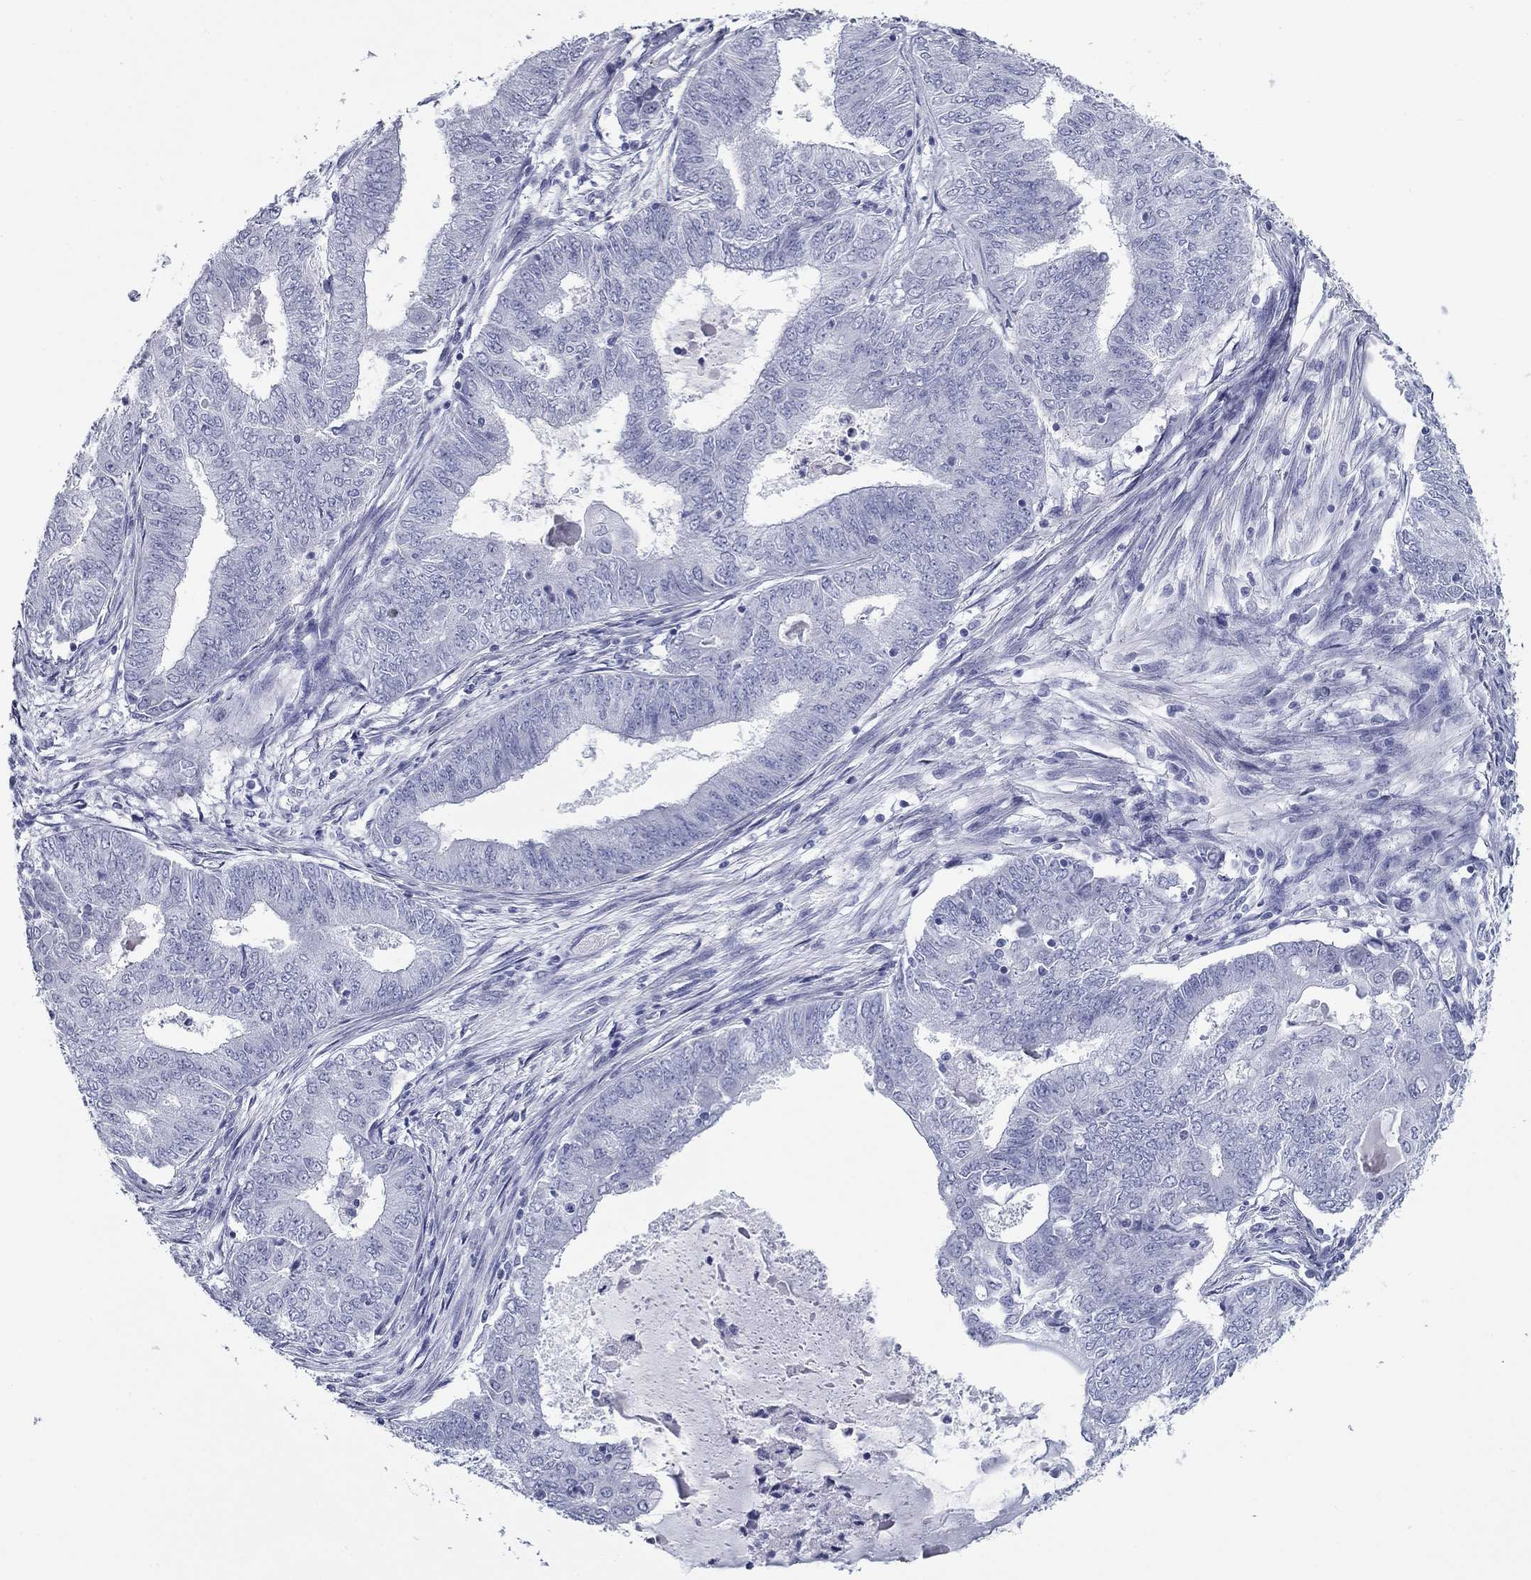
{"staining": {"intensity": "negative", "quantity": "none", "location": "none"}, "tissue": "endometrial cancer", "cell_type": "Tumor cells", "image_type": "cancer", "snomed": [{"axis": "morphology", "description": "Adenocarcinoma, NOS"}, {"axis": "topography", "description": "Endometrium"}], "caption": "Endometrial cancer (adenocarcinoma) stained for a protein using immunohistochemistry shows no staining tumor cells.", "gene": "ZP2", "patient": {"sex": "female", "age": 62}}